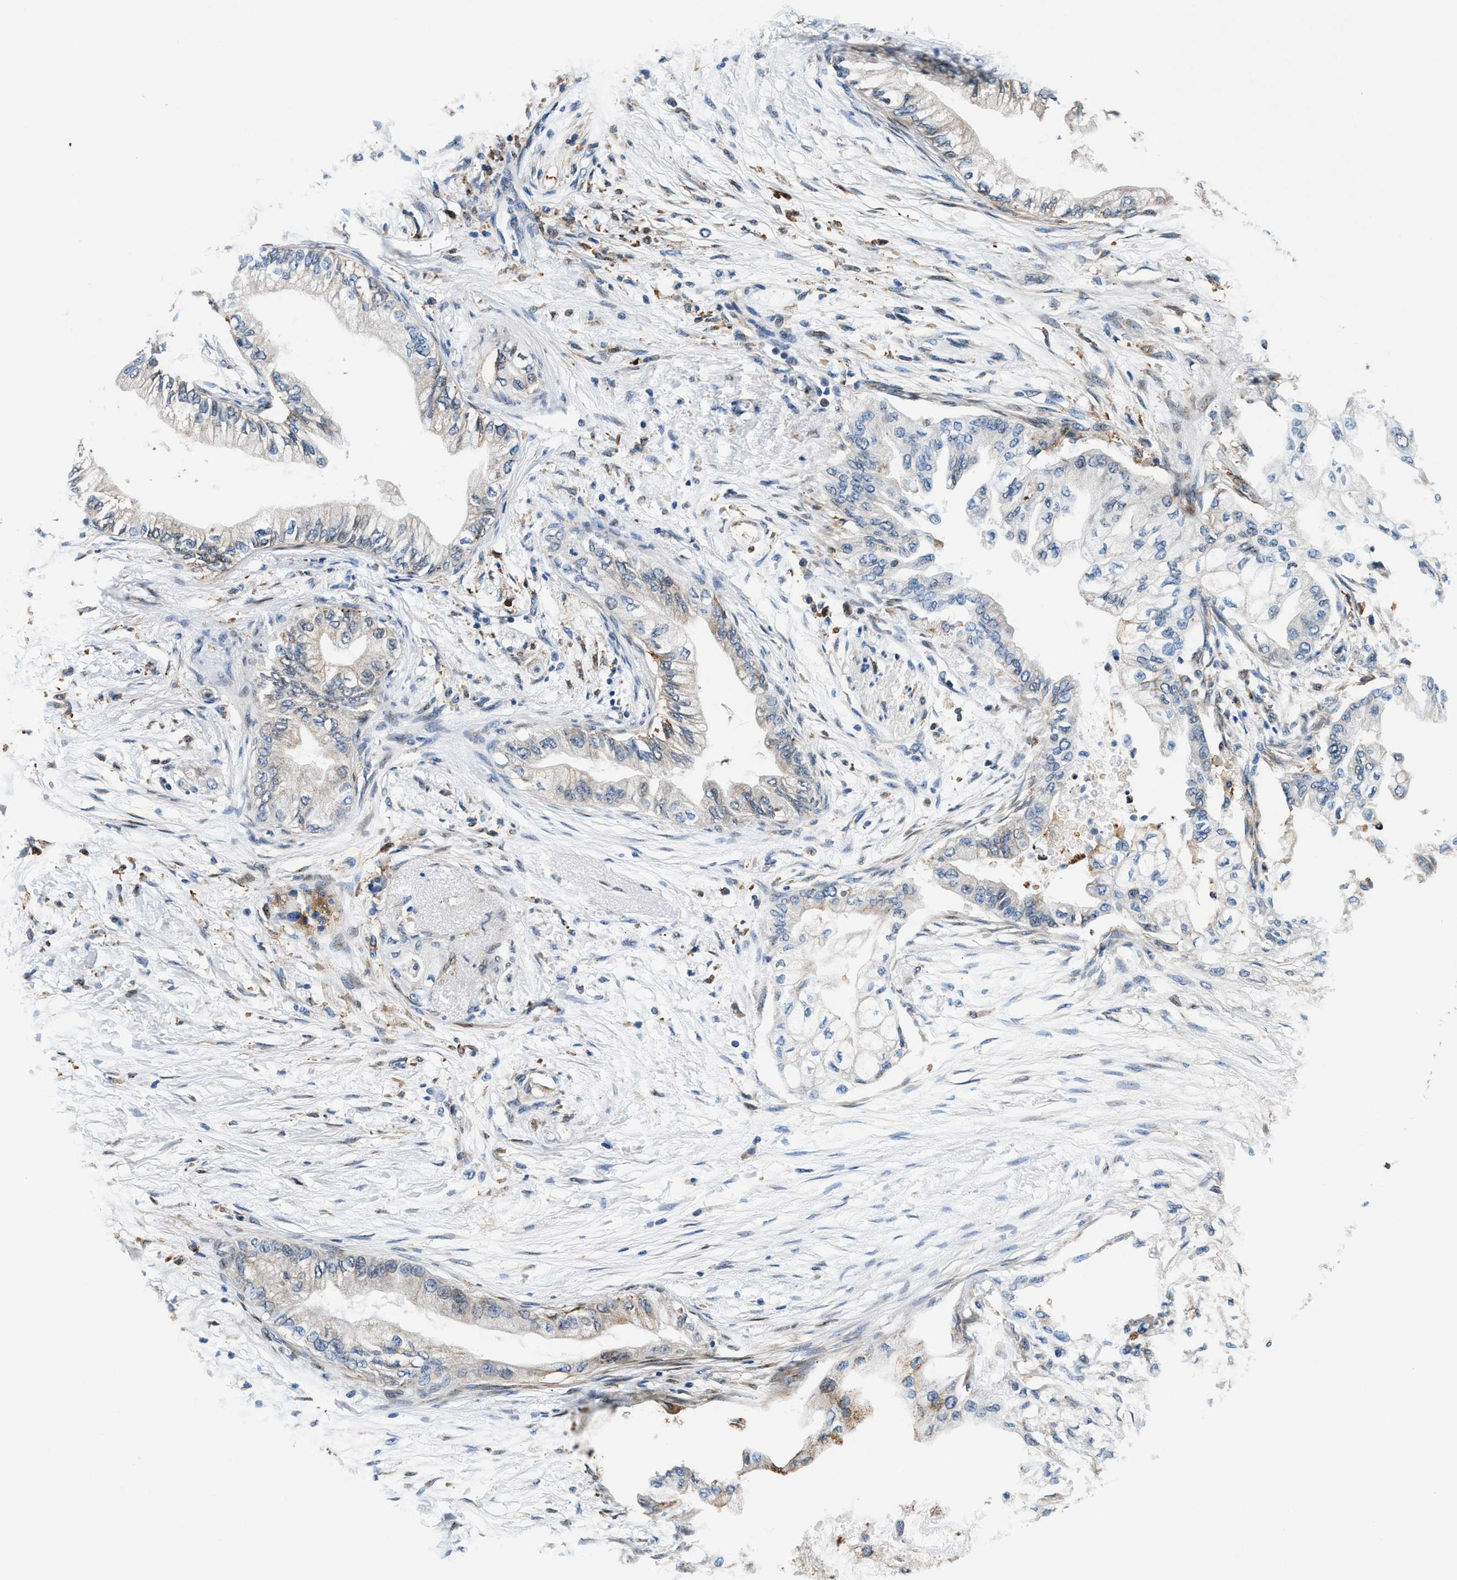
{"staining": {"intensity": "weak", "quantity": "<25%", "location": "cytoplasmic/membranous"}, "tissue": "pancreatic cancer", "cell_type": "Tumor cells", "image_type": "cancer", "snomed": [{"axis": "morphology", "description": "Normal tissue, NOS"}, {"axis": "morphology", "description": "Adenocarcinoma, NOS"}, {"axis": "topography", "description": "Pancreas"}, {"axis": "topography", "description": "Duodenum"}], "caption": "The micrograph displays no significant staining in tumor cells of pancreatic cancer (adenocarcinoma).", "gene": "SLFN11", "patient": {"sex": "female", "age": 60}}